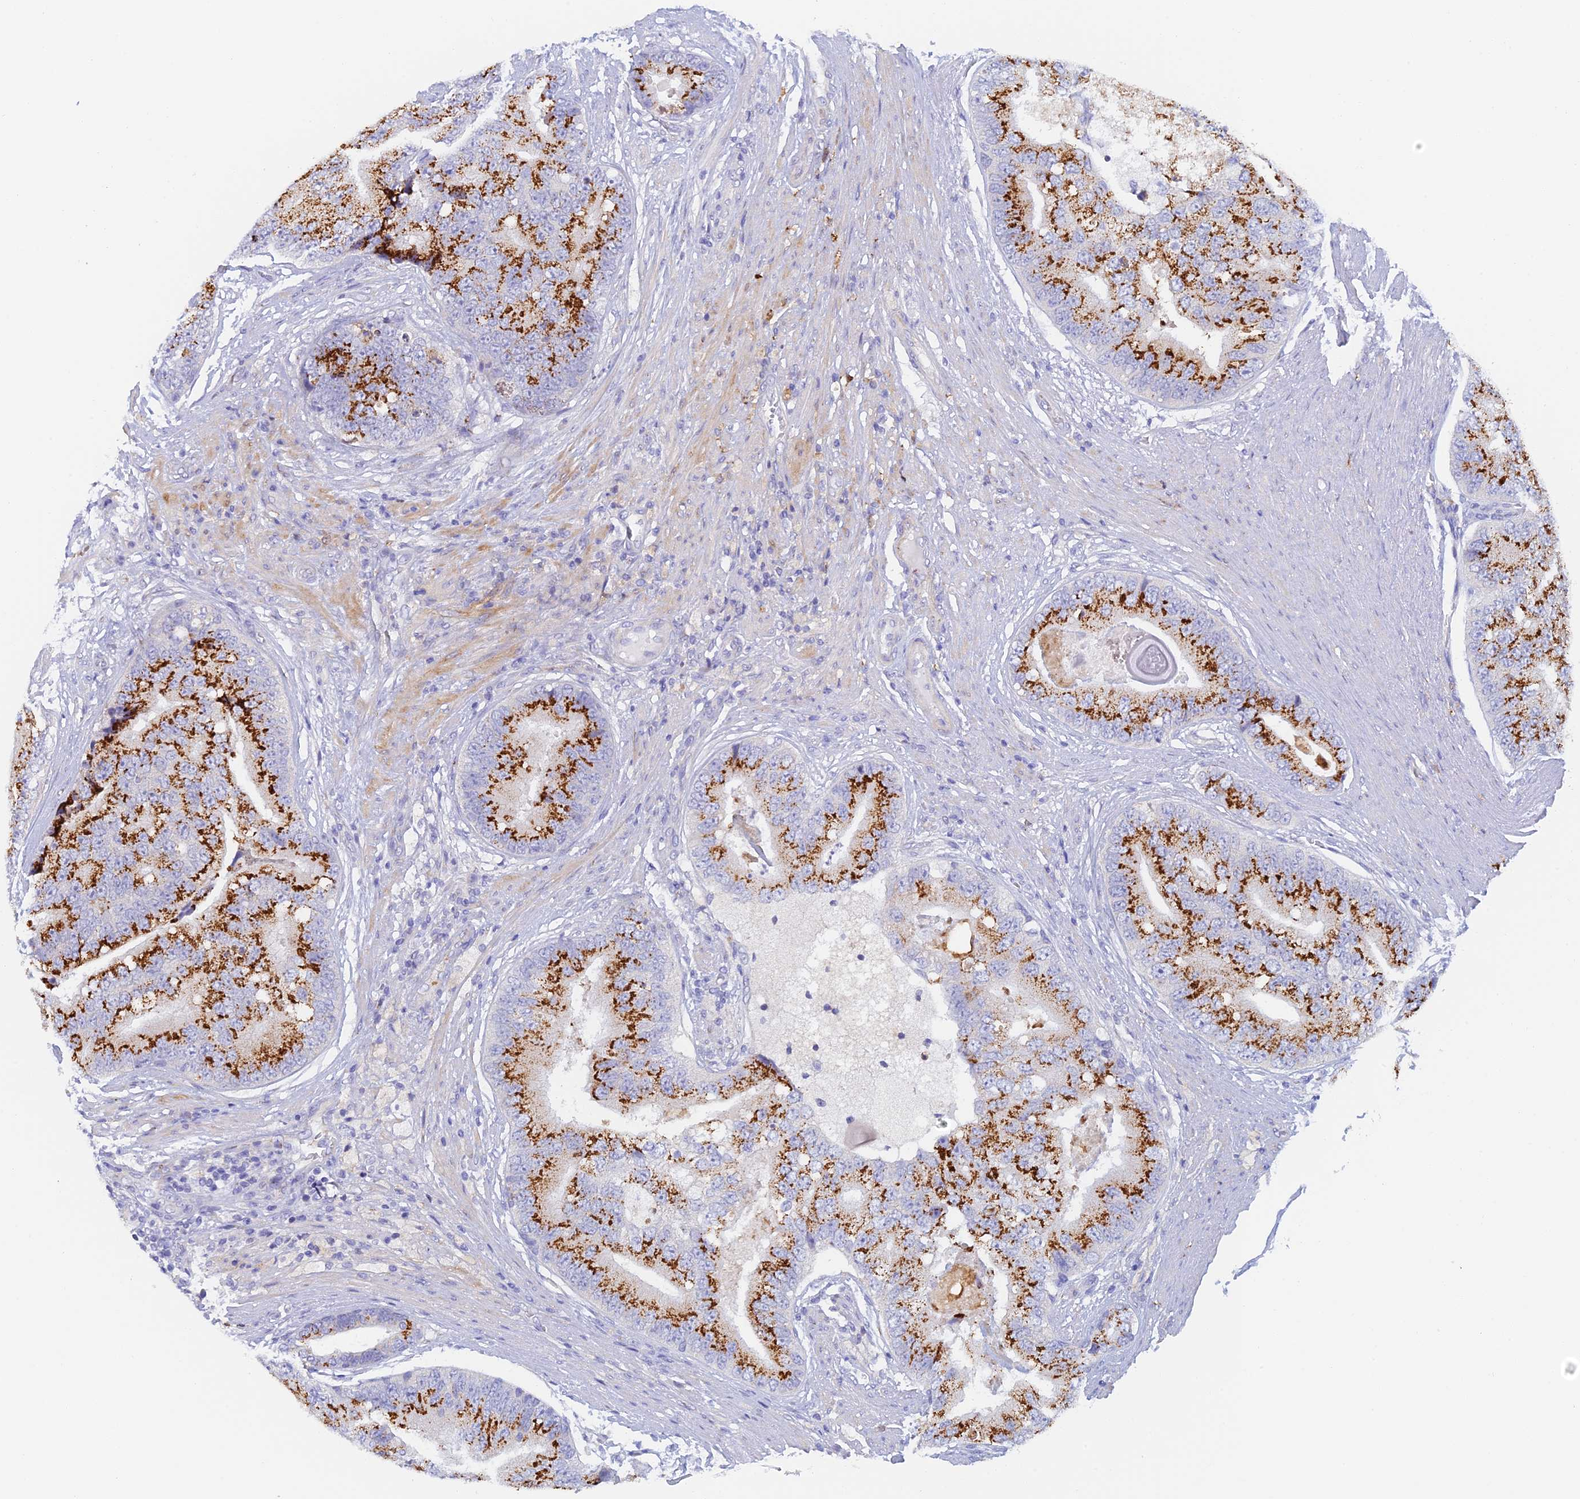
{"staining": {"intensity": "strong", "quantity": "25%-75%", "location": "cytoplasmic/membranous"}, "tissue": "prostate cancer", "cell_type": "Tumor cells", "image_type": "cancer", "snomed": [{"axis": "morphology", "description": "Adenocarcinoma, High grade"}, {"axis": "topography", "description": "Prostate"}], "caption": "An immunohistochemistry (IHC) micrograph of tumor tissue is shown. Protein staining in brown highlights strong cytoplasmic/membranous positivity in prostate high-grade adenocarcinoma within tumor cells.", "gene": "SLC24A3", "patient": {"sex": "male", "age": 70}}